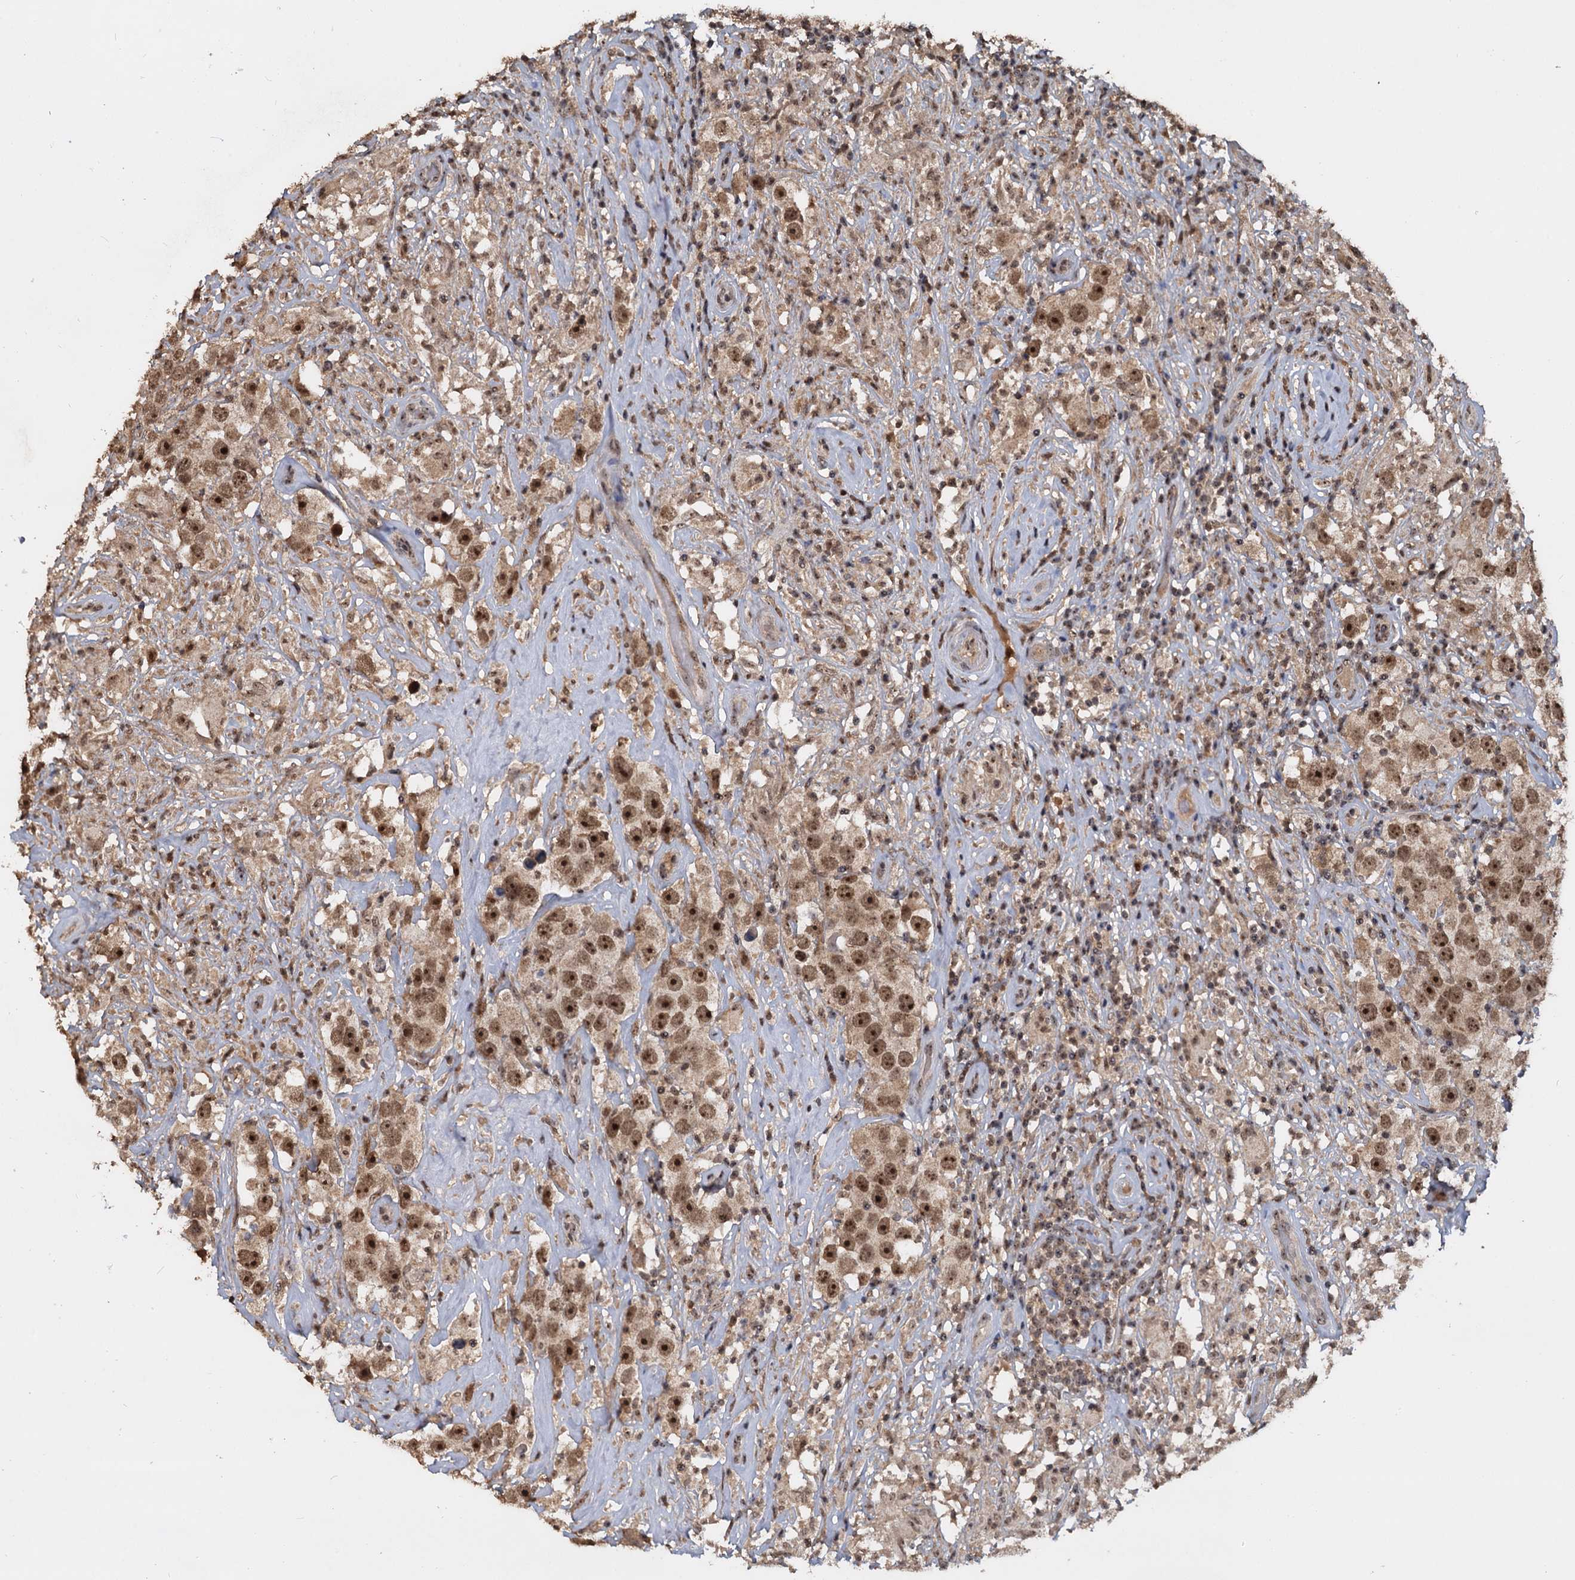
{"staining": {"intensity": "strong", "quantity": ">75%", "location": "nuclear"}, "tissue": "testis cancer", "cell_type": "Tumor cells", "image_type": "cancer", "snomed": [{"axis": "morphology", "description": "Seminoma, NOS"}, {"axis": "topography", "description": "Testis"}], "caption": "The photomicrograph exhibits staining of testis seminoma, revealing strong nuclear protein expression (brown color) within tumor cells.", "gene": "FAM216B", "patient": {"sex": "male", "age": 49}}